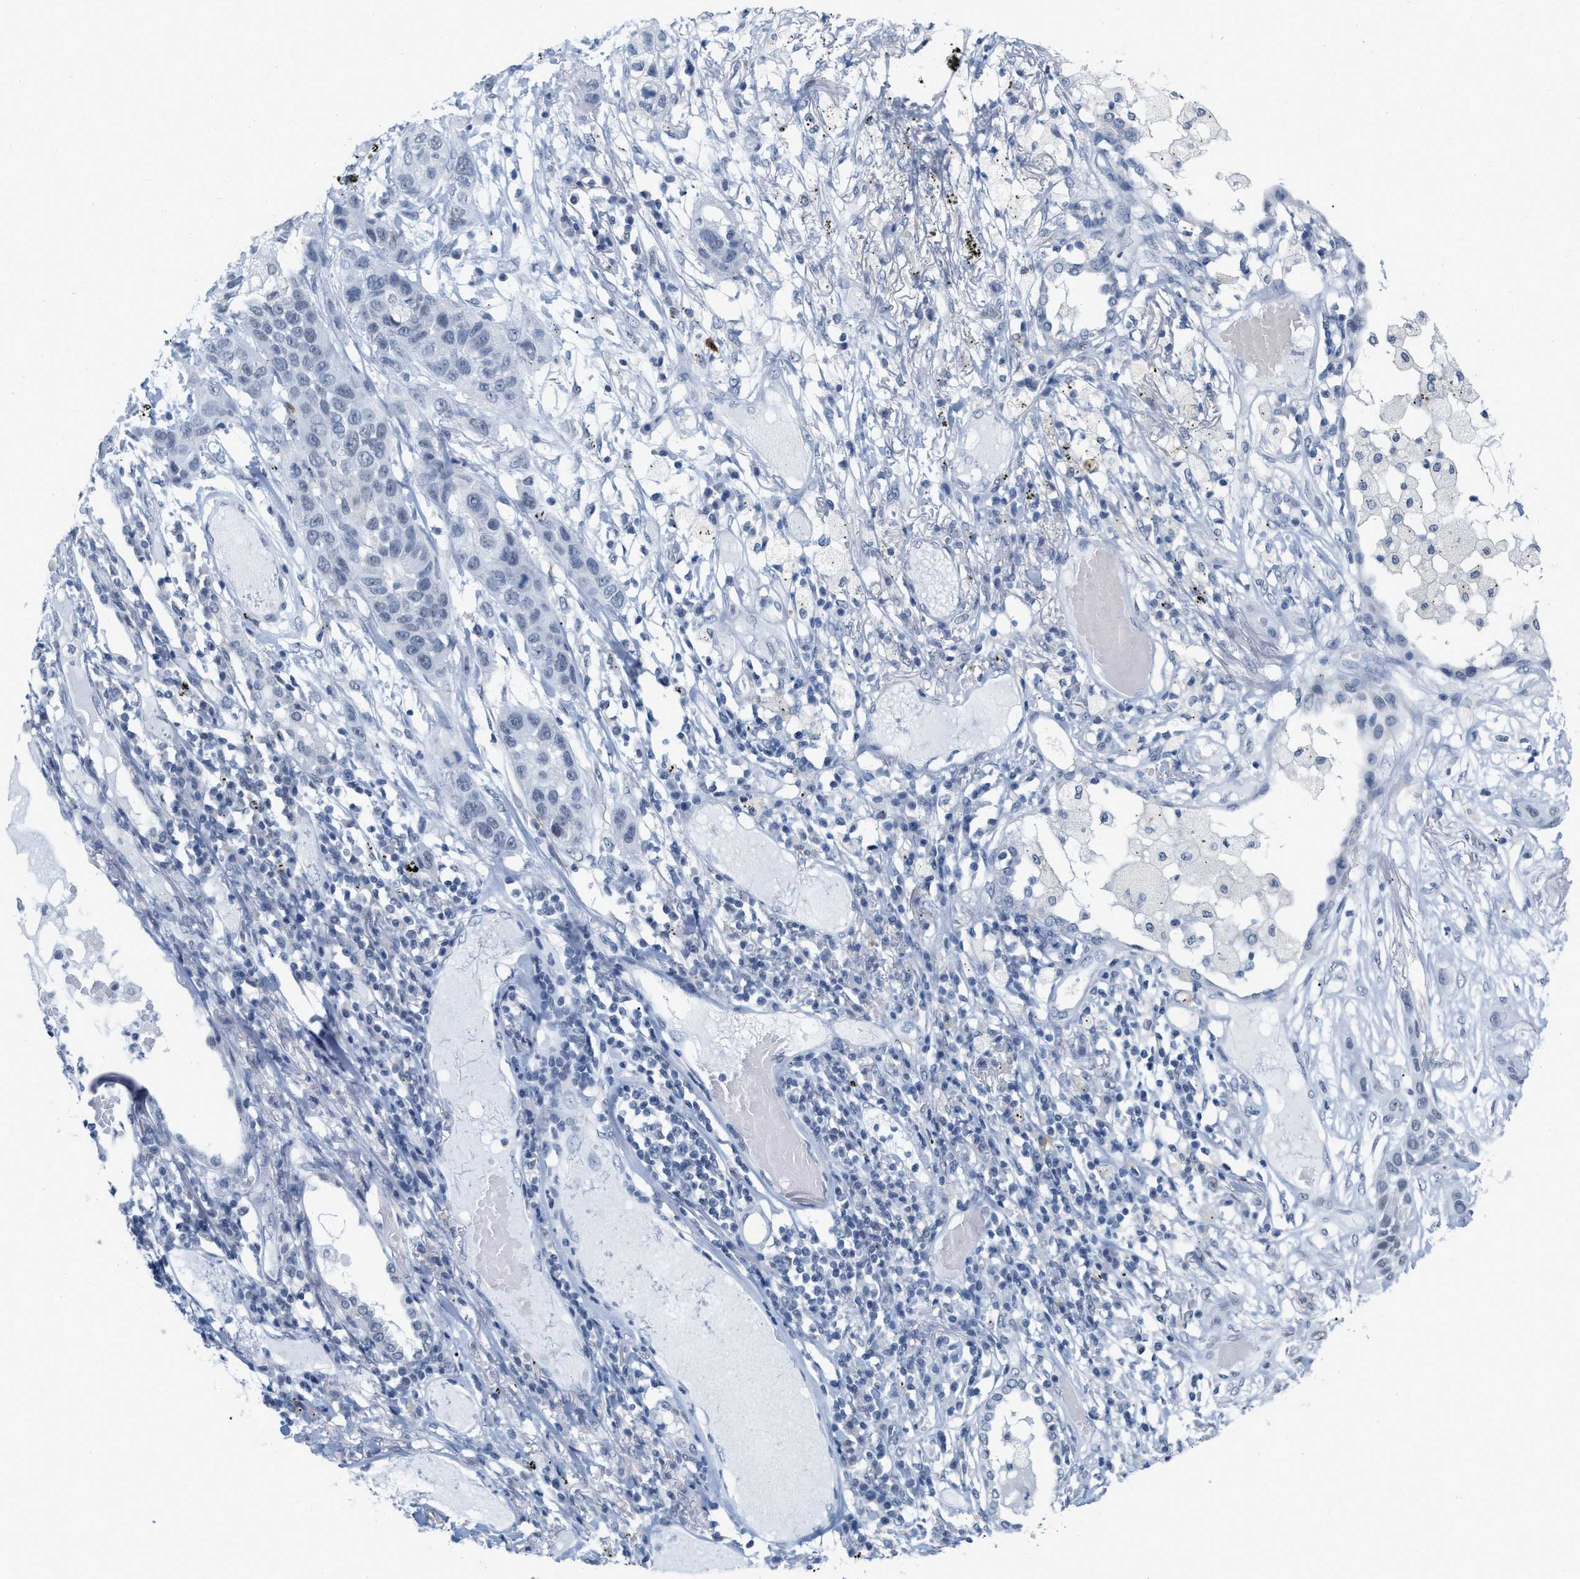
{"staining": {"intensity": "negative", "quantity": "none", "location": "none"}, "tissue": "lung cancer", "cell_type": "Tumor cells", "image_type": "cancer", "snomed": [{"axis": "morphology", "description": "Squamous cell carcinoma, NOS"}, {"axis": "topography", "description": "Lung"}], "caption": "The histopathology image displays no staining of tumor cells in lung squamous cell carcinoma.", "gene": "XIRP1", "patient": {"sex": "male", "age": 71}}